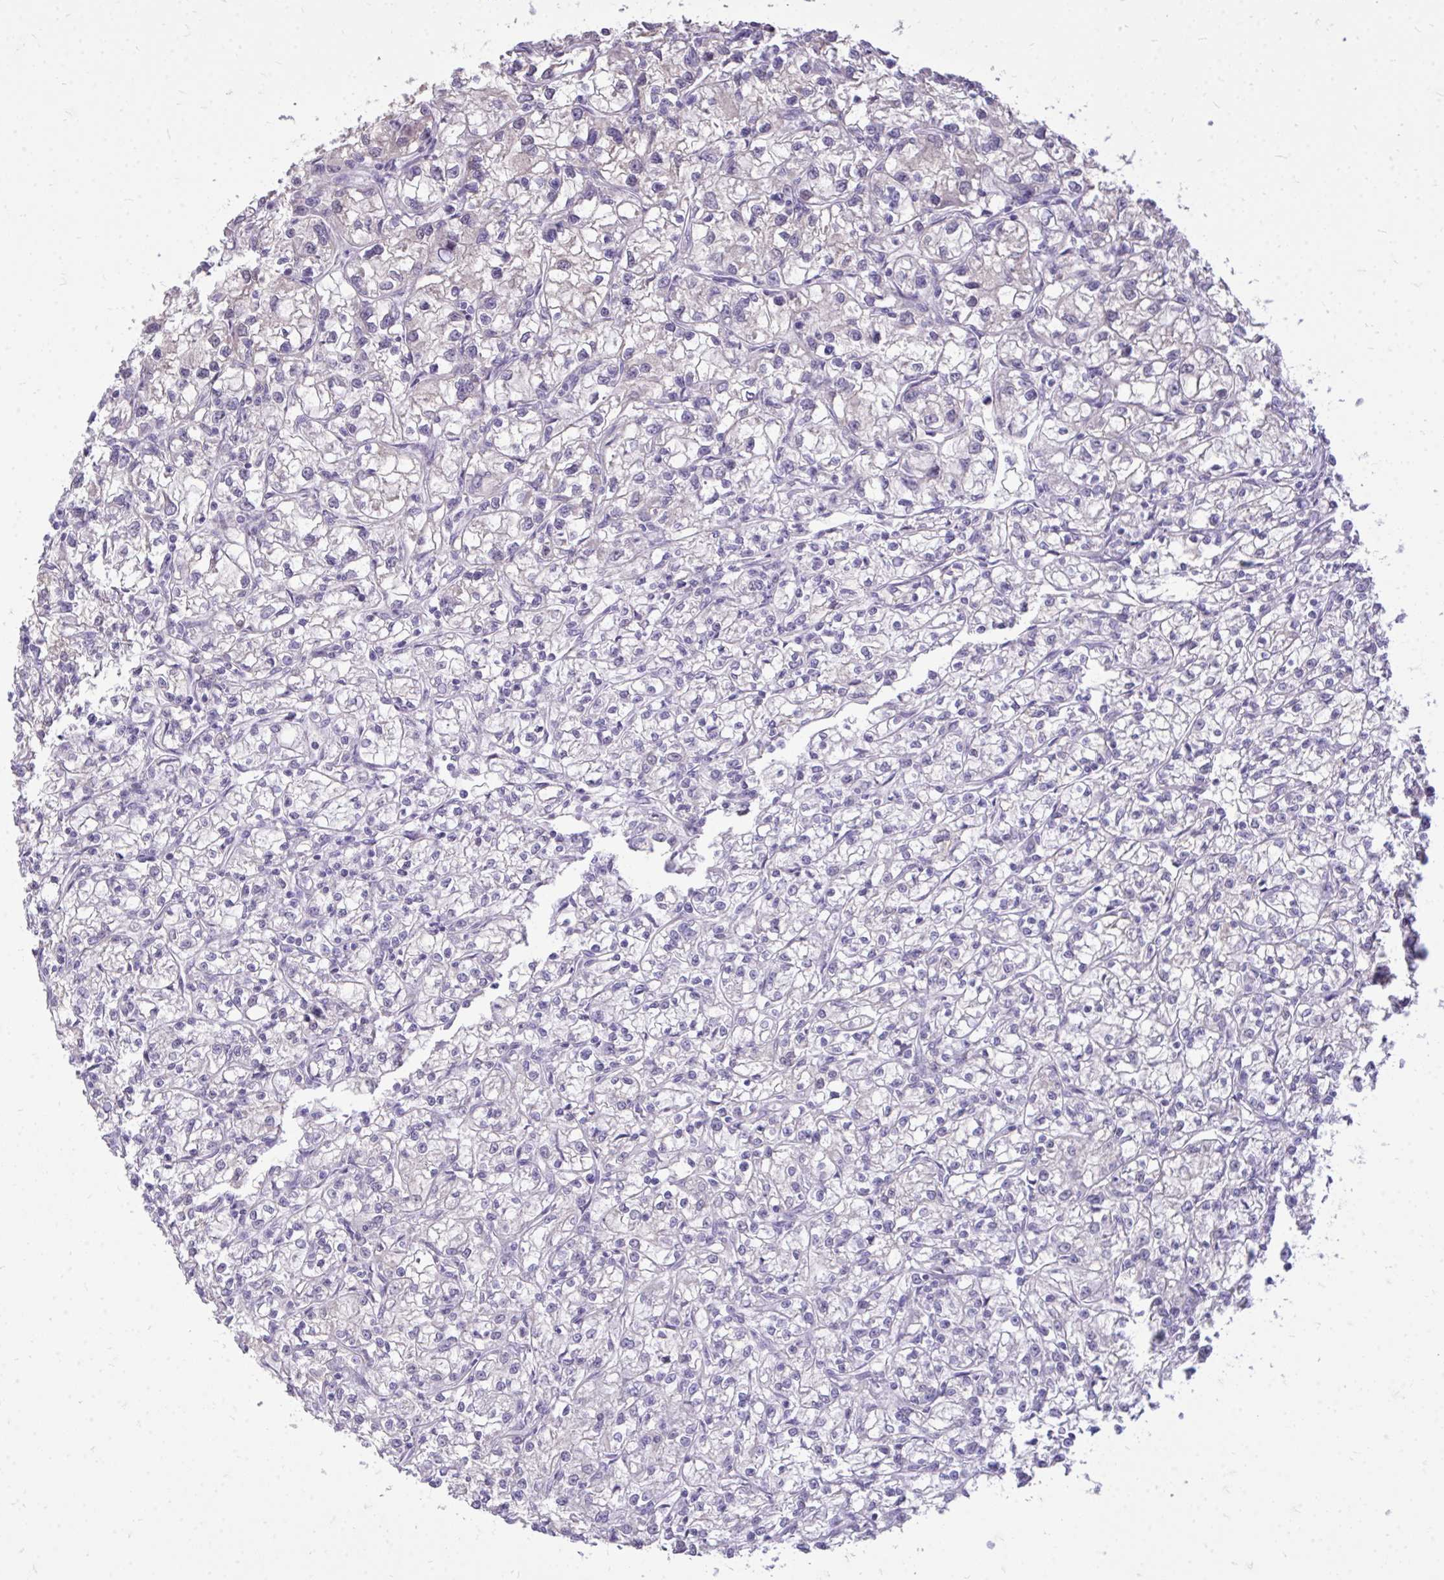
{"staining": {"intensity": "negative", "quantity": "none", "location": "none"}, "tissue": "renal cancer", "cell_type": "Tumor cells", "image_type": "cancer", "snomed": [{"axis": "morphology", "description": "Adenocarcinoma, NOS"}, {"axis": "topography", "description": "Kidney"}], "caption": "Tumor cells are negative for protein expression in human renal adenocarcinoma.", "gene": "SPTBN2", "patient": {"sex": "female", "age": 59}}